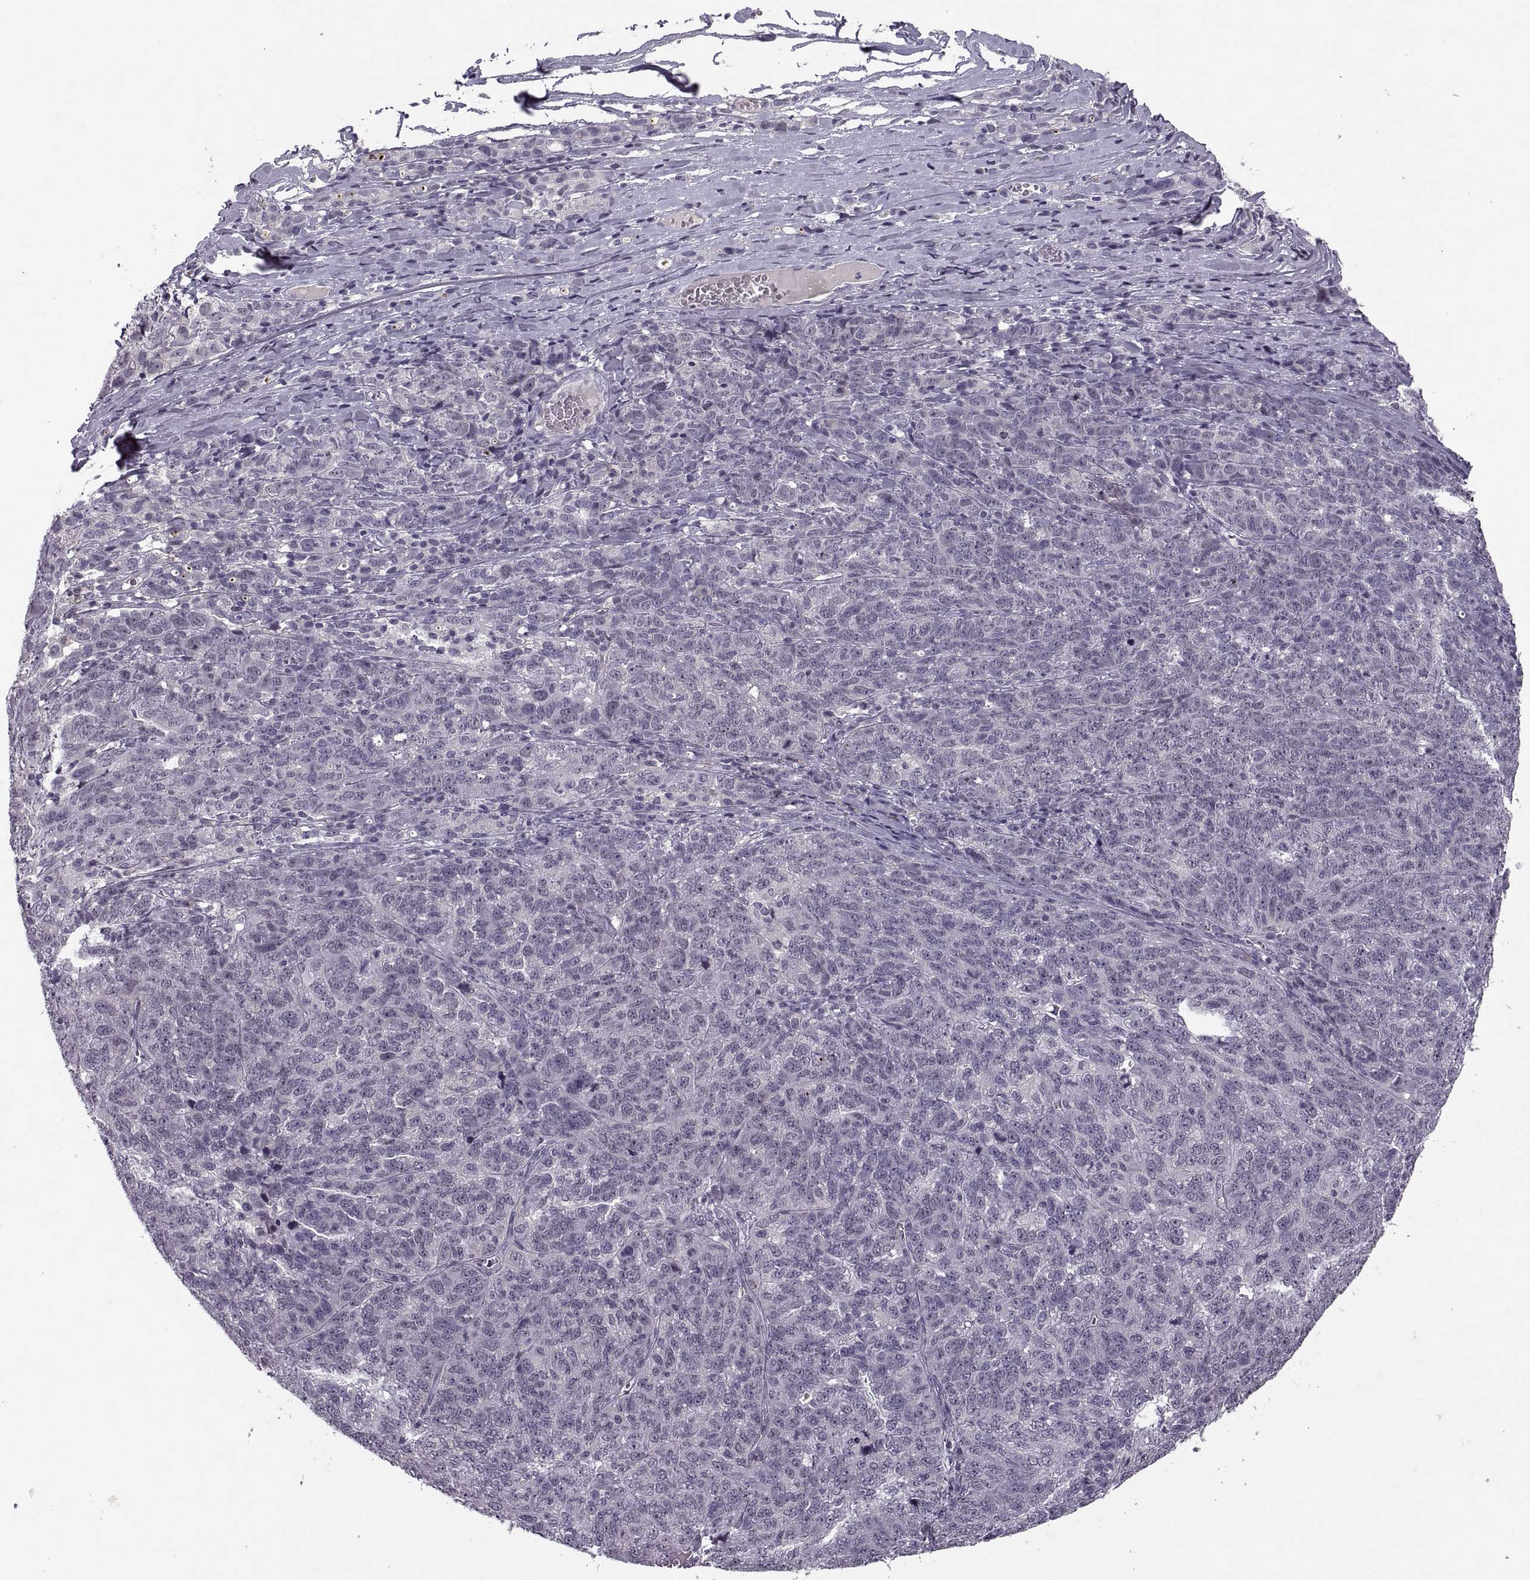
{"staining": {"intensity": "negative", "quantity": "none", "location": "none"}, "tissue": "ovarian cancer", "cell_type": "Tumor cells", "image_type": "cancer", "snomed": [{"axis": "morphology", "description": "Cystadenocarcinoma, serous, NOS"}, {"axis": "topography", "description": "Ovary"}], "caption": "An image of ovarian cancer stained for a protein displays no brown staining in tumor cells.", "gene": "CACNA1F", "patient": {"sex": "female", "age": 71}}